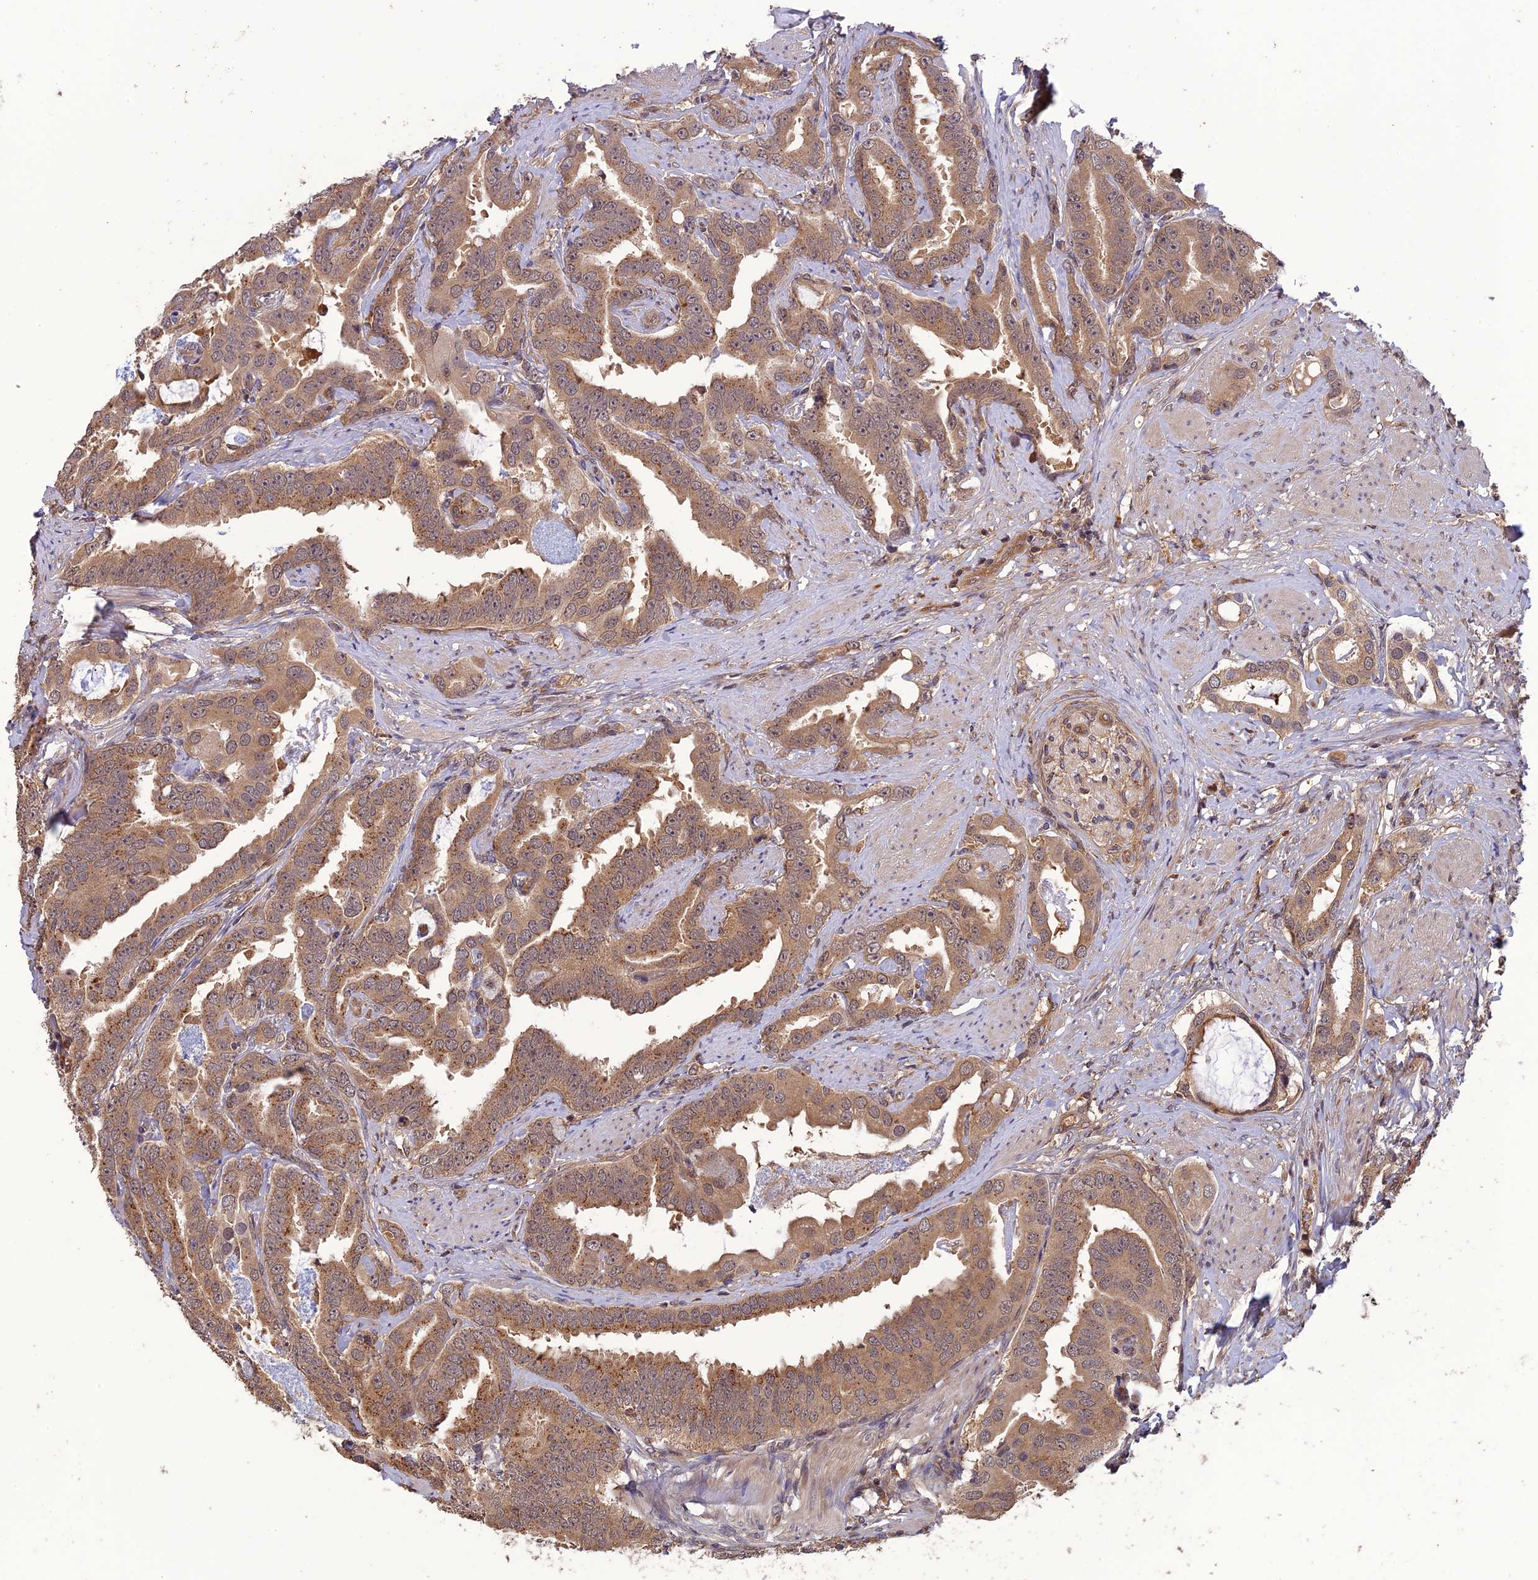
{"staining": {"intensity": "moderate", "quantity": ">75%", "location": "cytoplasmic/membranous"}, "tissue": "prostate cancer", "cell_type": "Tumor cells", "image_type": "cancer", "snomed": [{"axis": "morphology", "description": "Adenocarcinoma, Low grade"}, {"axis": "topography", "description": "Prostate"}], "caption": "Moderate cytoplasmic/membranous expression is identified in approximately >75% of tumor cells in prostate low-grade adenocarcinoma. Using DAB (brown) and hematoxylin (blue) stains, captured at high magnification using brightfield microscopy.", "gene": "LIN37", "patient": {"sex": "male", "age": 71}}